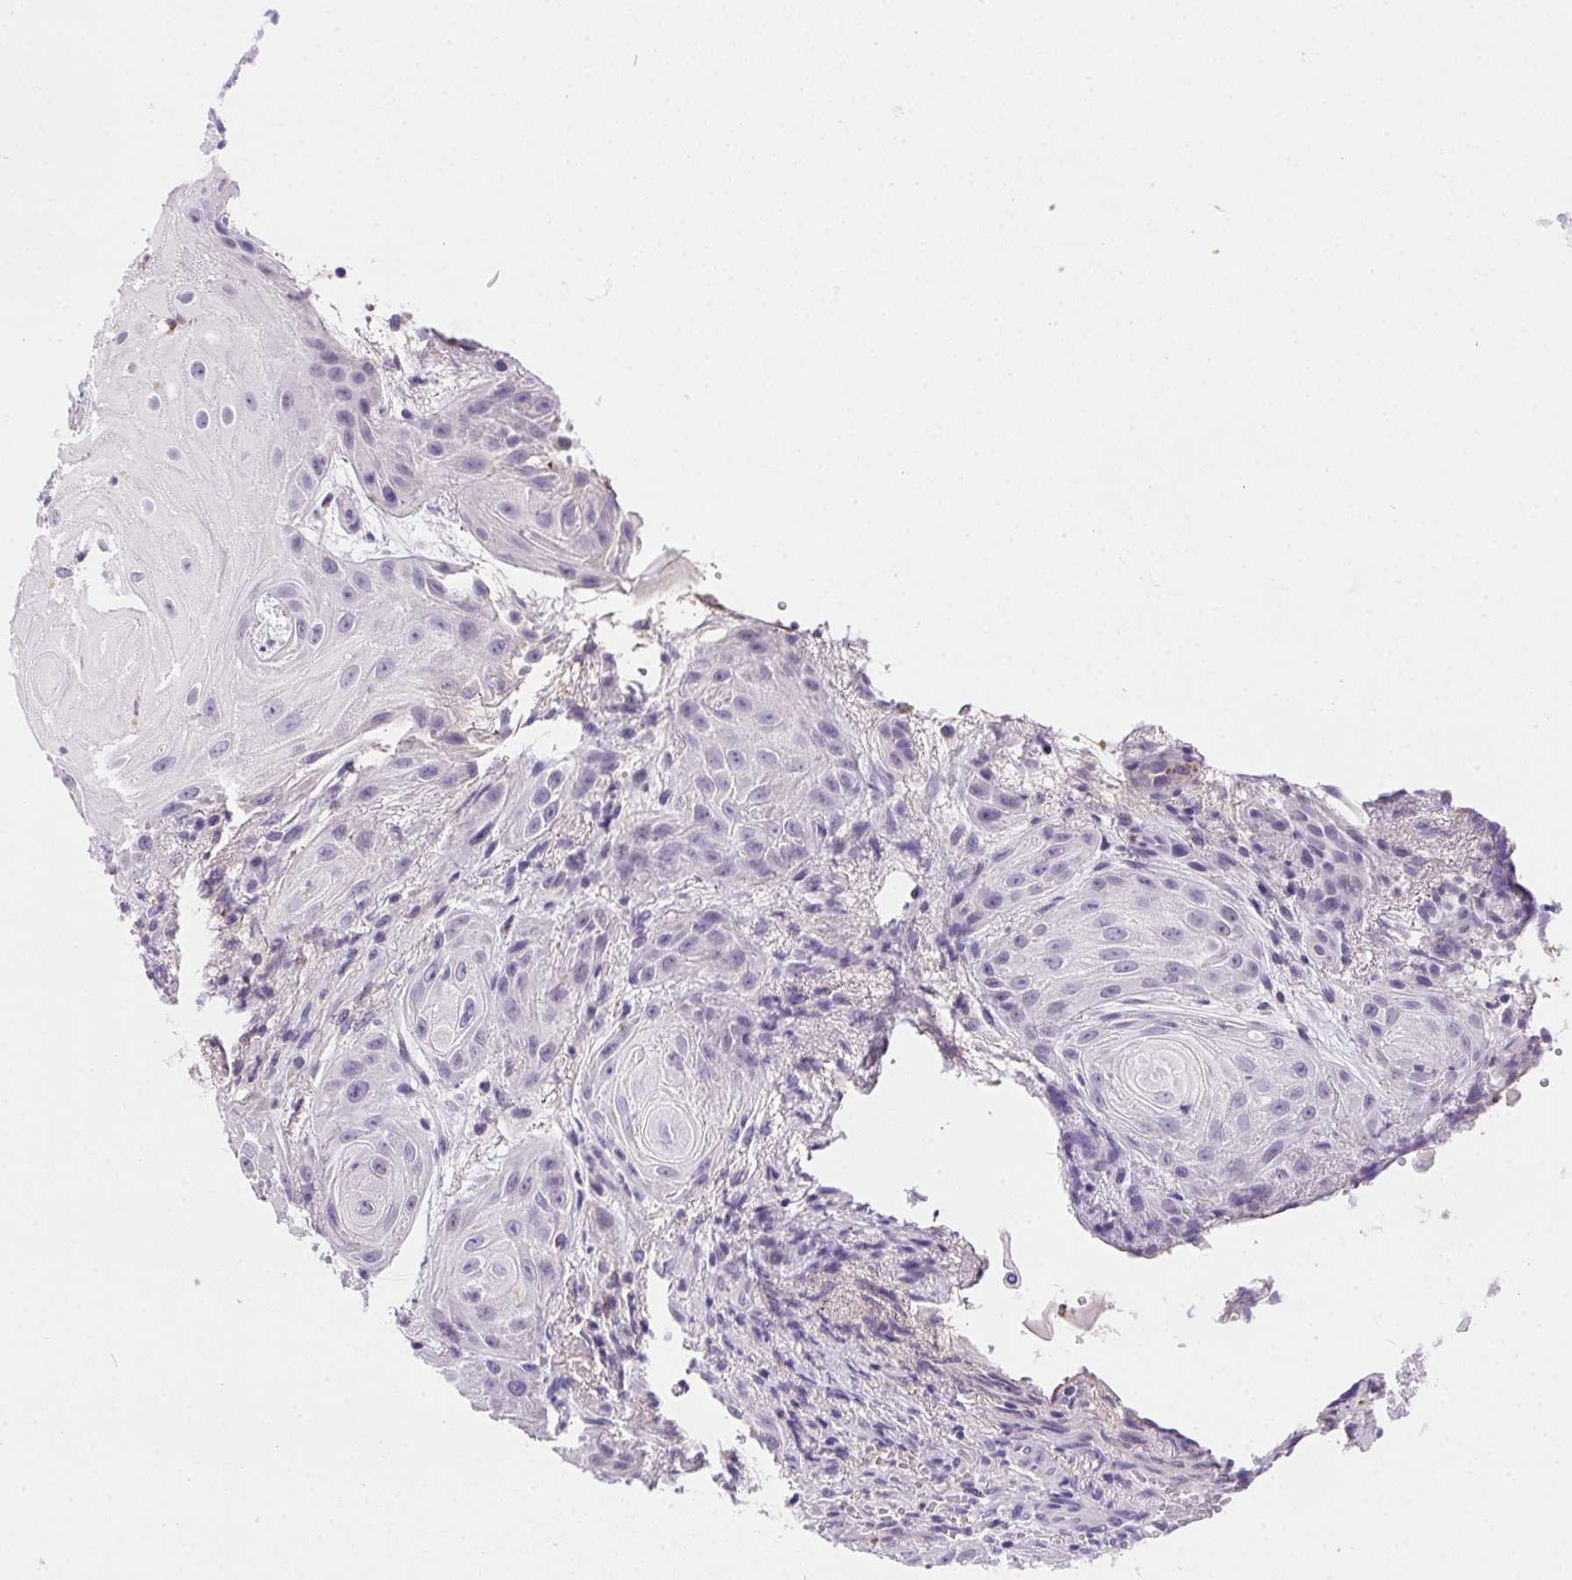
{"staining": {"intensity": "negative", "quantity": "none", "location": "none"}, "tissue": "skin cancer", "cell_type": "Tumor cells", "image_type": "cancer", "snomed": [{"axis": "morphology", "description": "Squamous cell carcinoma, NOS"}, {"axis": "topography", "description": "Skin"}], "caption": "Immunohistochemical staining of squamous cell carcinoma (skin) shows no significant expression in tumor cells.", "gene": "SSTR4", "patient": {"sex": "male", "age": 62}}